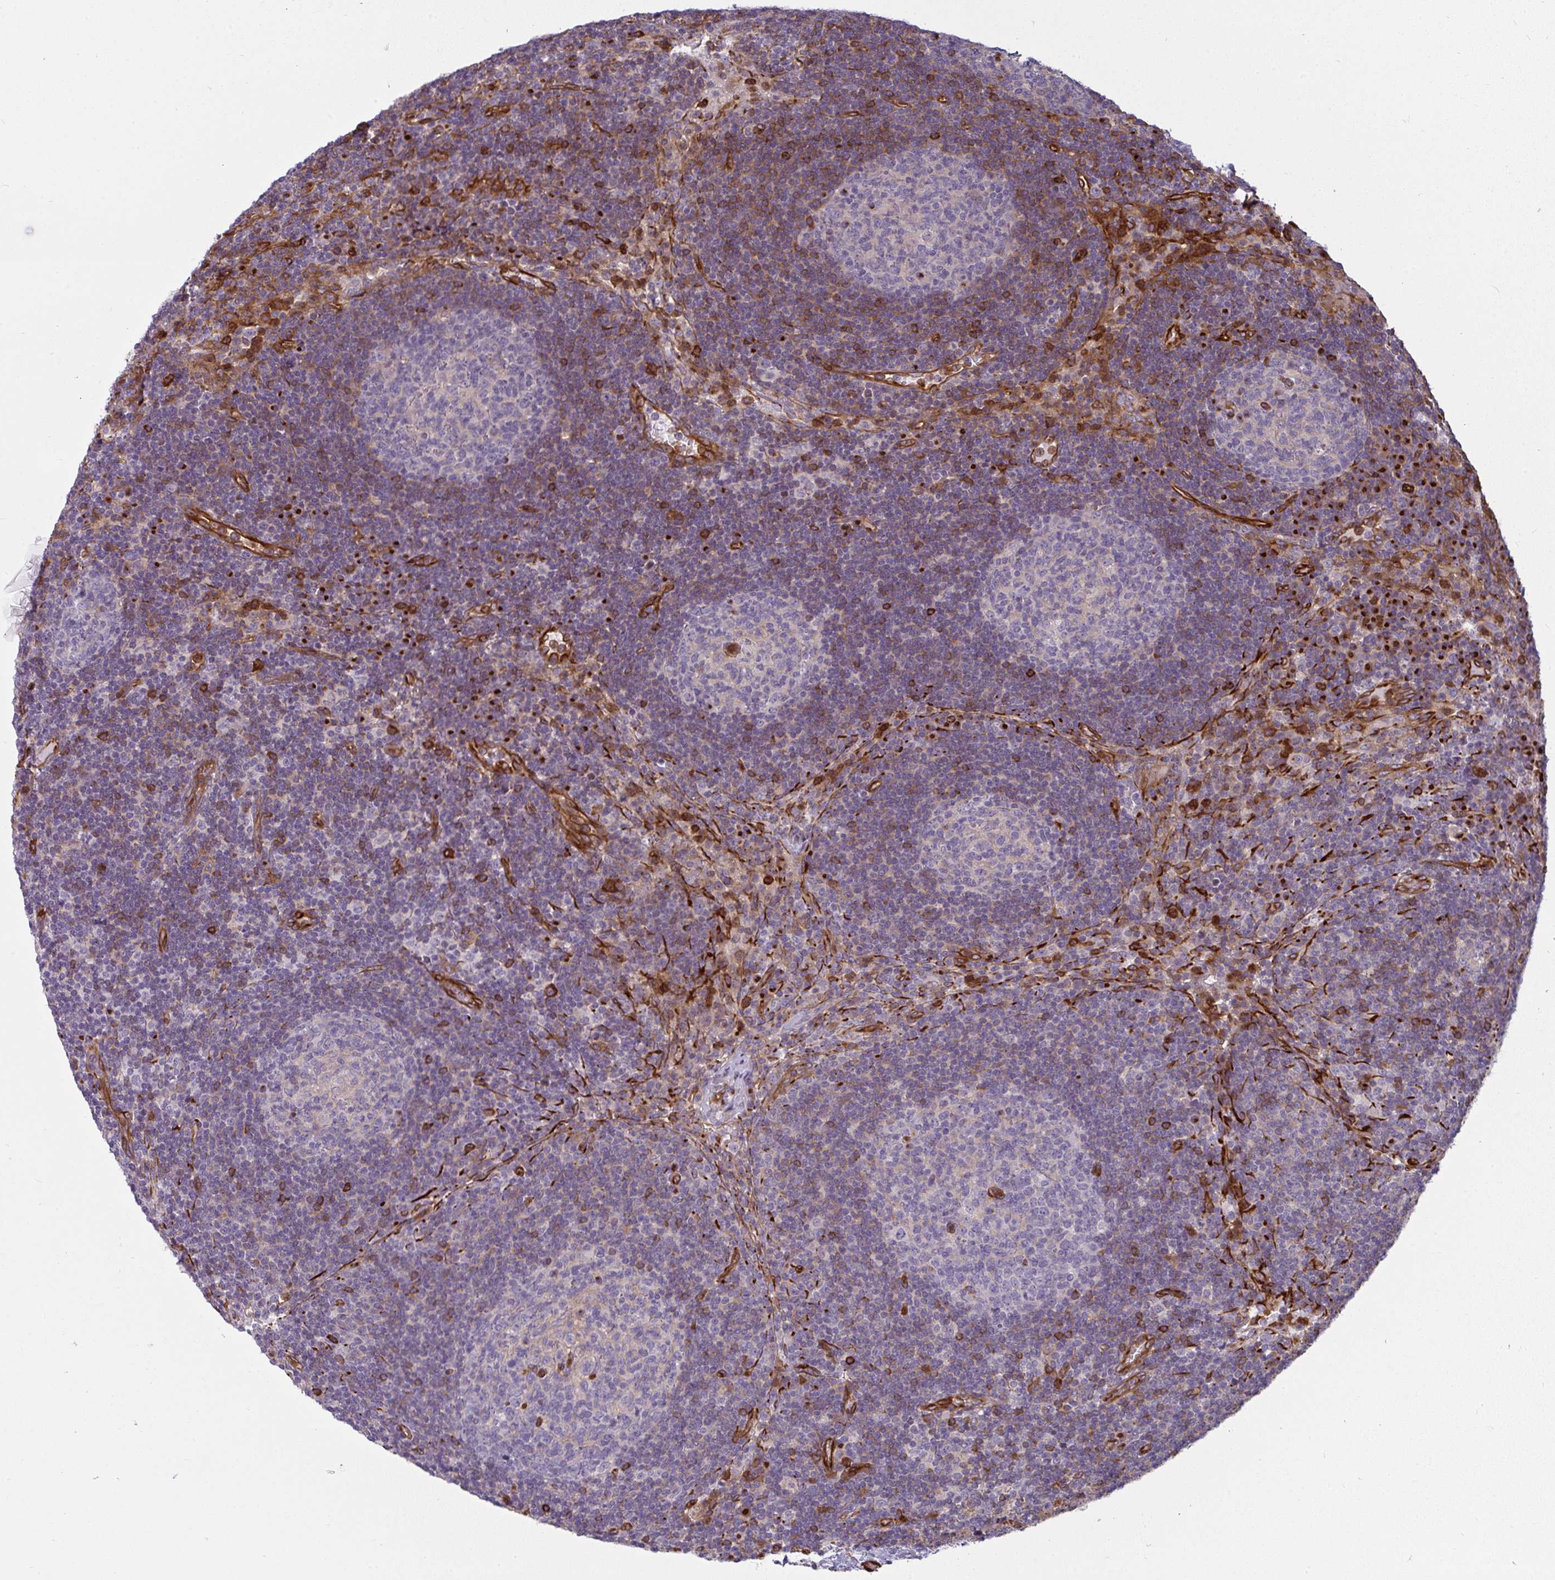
{"staining": {"intensity": "moderate", "quantity": "<25%", "location": "cytoplasmic/membranous"}, "tissue": "lymph node", "cell_type": "Germinal center cells", "image_type": "normal", "snomed": [{"axis": "morphology", "description": "Normal tissue, NOS"}, {"axis": "topography", "description": "Lymph node"}], "caption": "Germinal center cells display low levels of moderate cytoplasmic/membranous expression in about <25% of cells in normal lymph node.", "gene": "IFIT3", "patient": {"sex": "male", "age": 67}}